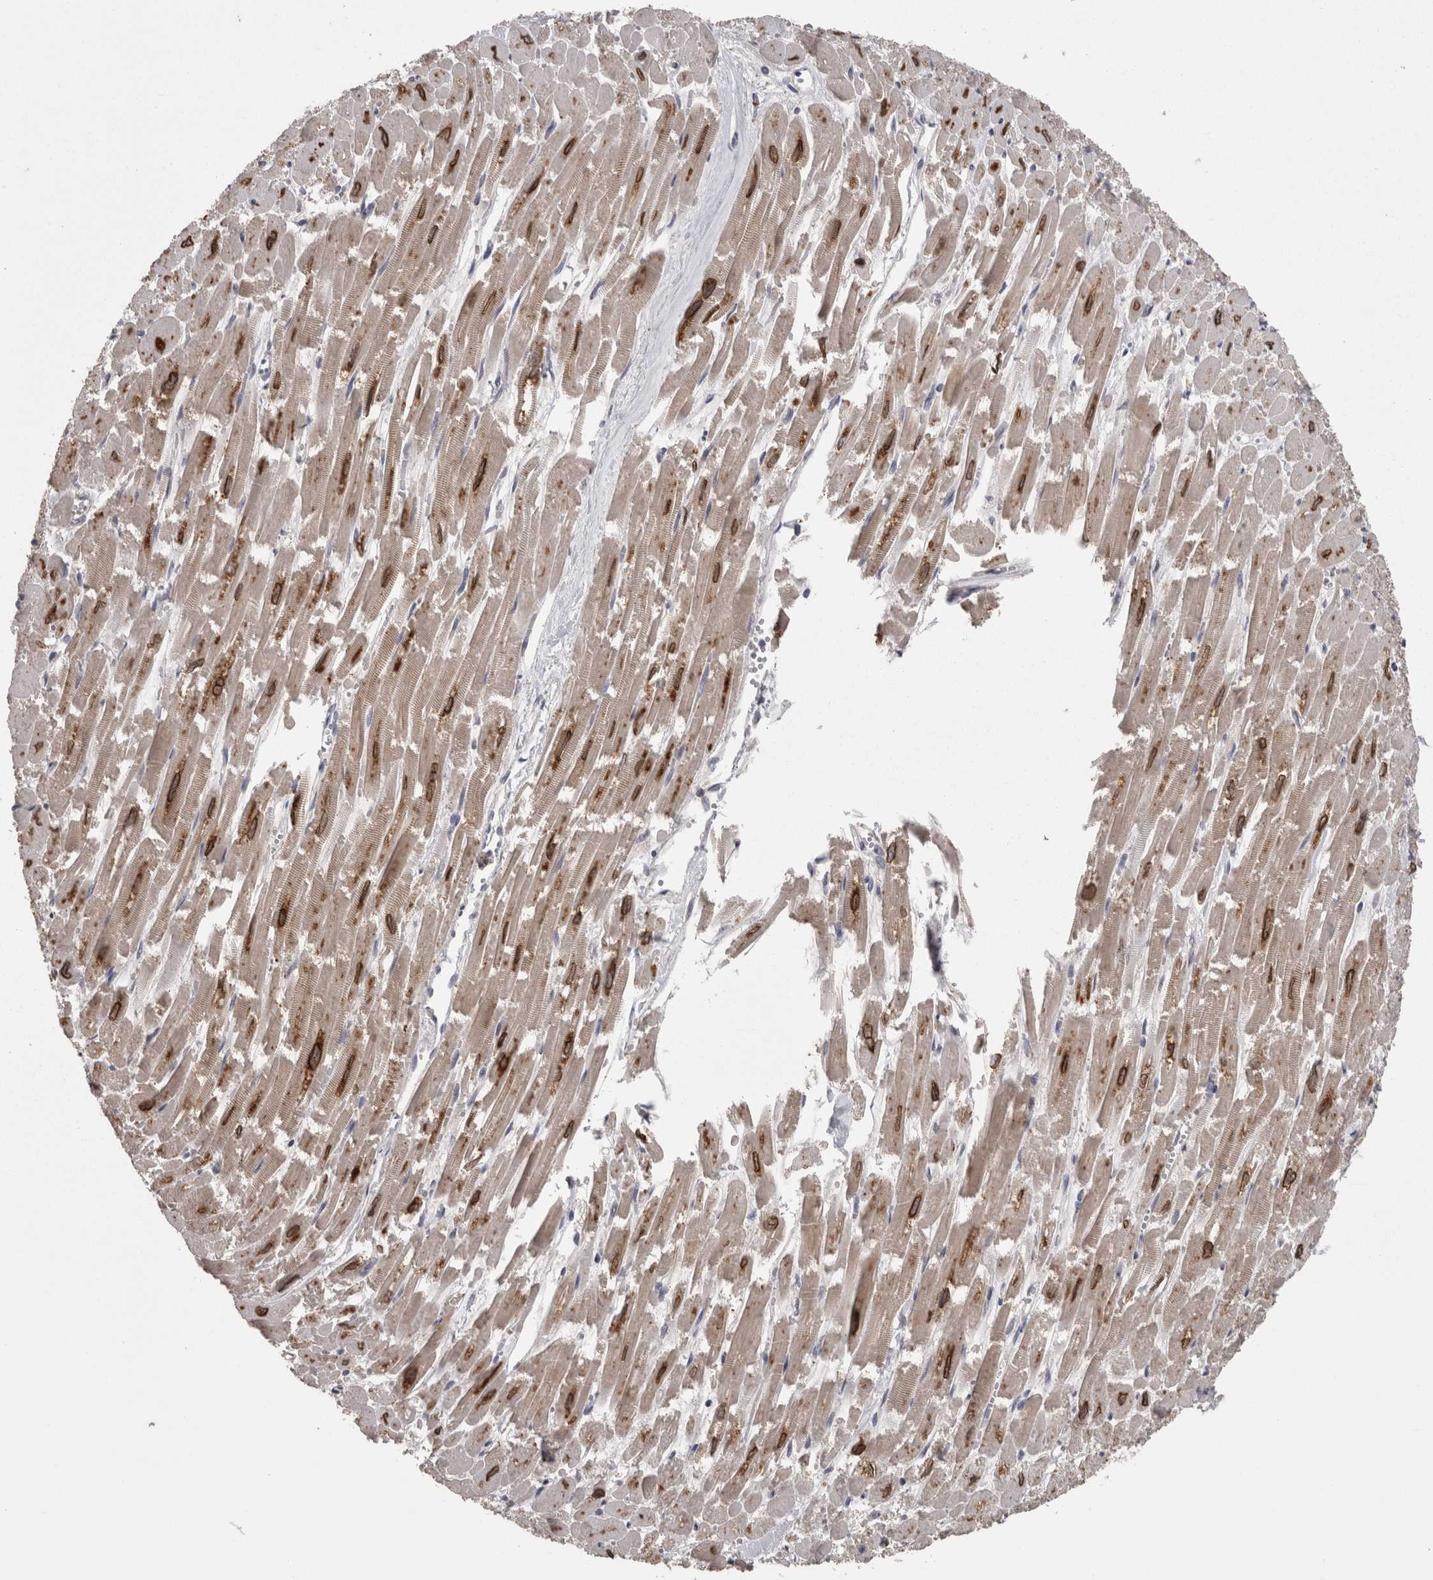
{"staining": {"intensity": "strong", "quantity": ">75%", "location": "cytoplasmic/membranous,nuclear"}, "tissue": "heart muscle", "cell_type": "Cardiomyocytes", "image_type": "normal", "snomed": [{"axis": "morphology", "description": "Normal tissue, NOS"}, {"axis": "topography", "description": "Heart"}], "caption": "About >75% of cardiomyocytes in benign human heart muscle show strong cytoplasmic/membranous,nuclear protein positivity as visualized by brown immunohistochemical staining.", "gene": "PCM1", "patient": {"sex": "male", "age": 54}}